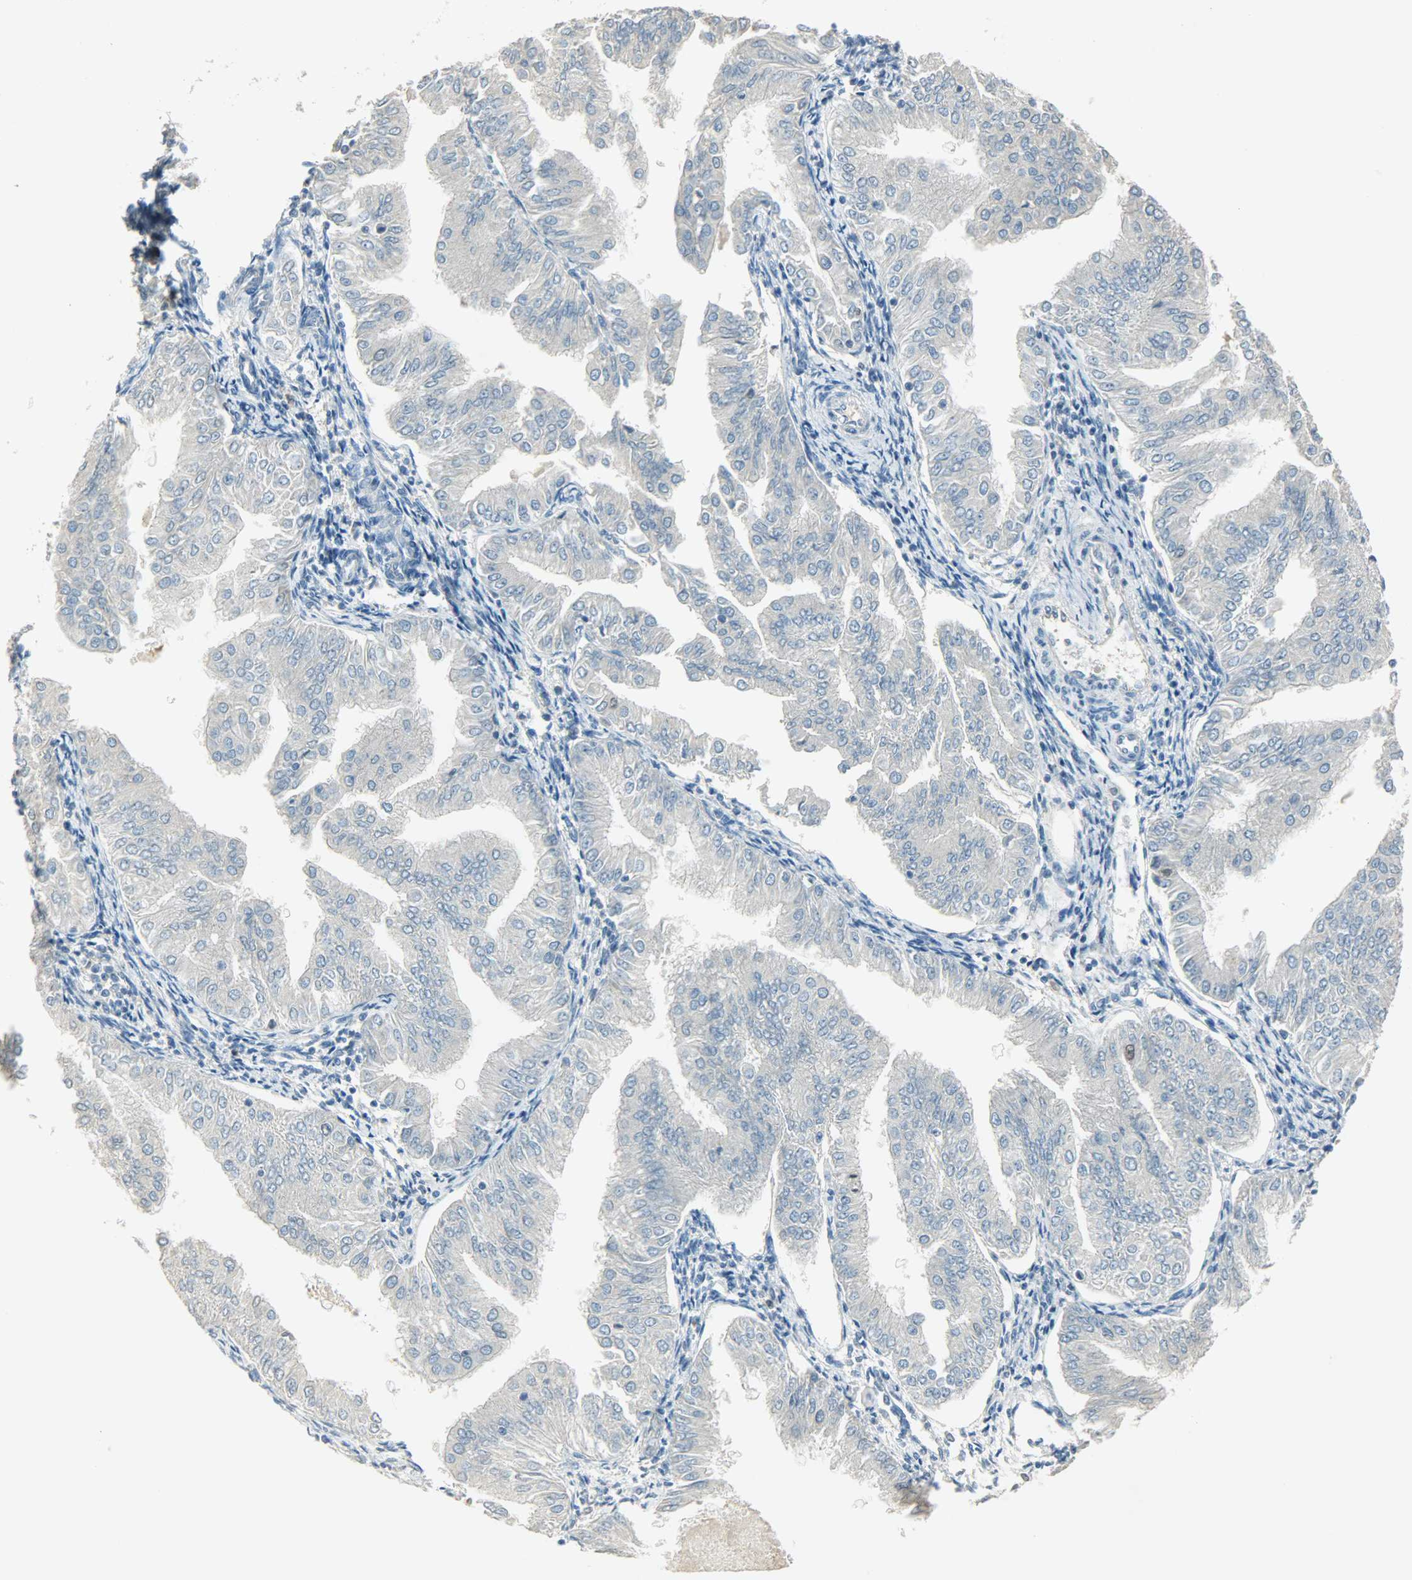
{"staining": {"intensity": "negative", "quantity": "none", "location": "none"}, "tissue": "endometrial cancer", "cell_type": "Tumor cells", "image_type": "cancer", "snomed": [{"axis": "morphology", "description": "Adenocarcinoma, NOS"}, {"axis": "topography", "description": "Endometrium"}], "caption": "Endometrial cancer (adenocarcinoma) was stained to show a protein in brown. There is no significant expression in tumor cells.", "gene": "TPX2", "patient": {"sex": "female", "age": 53}}